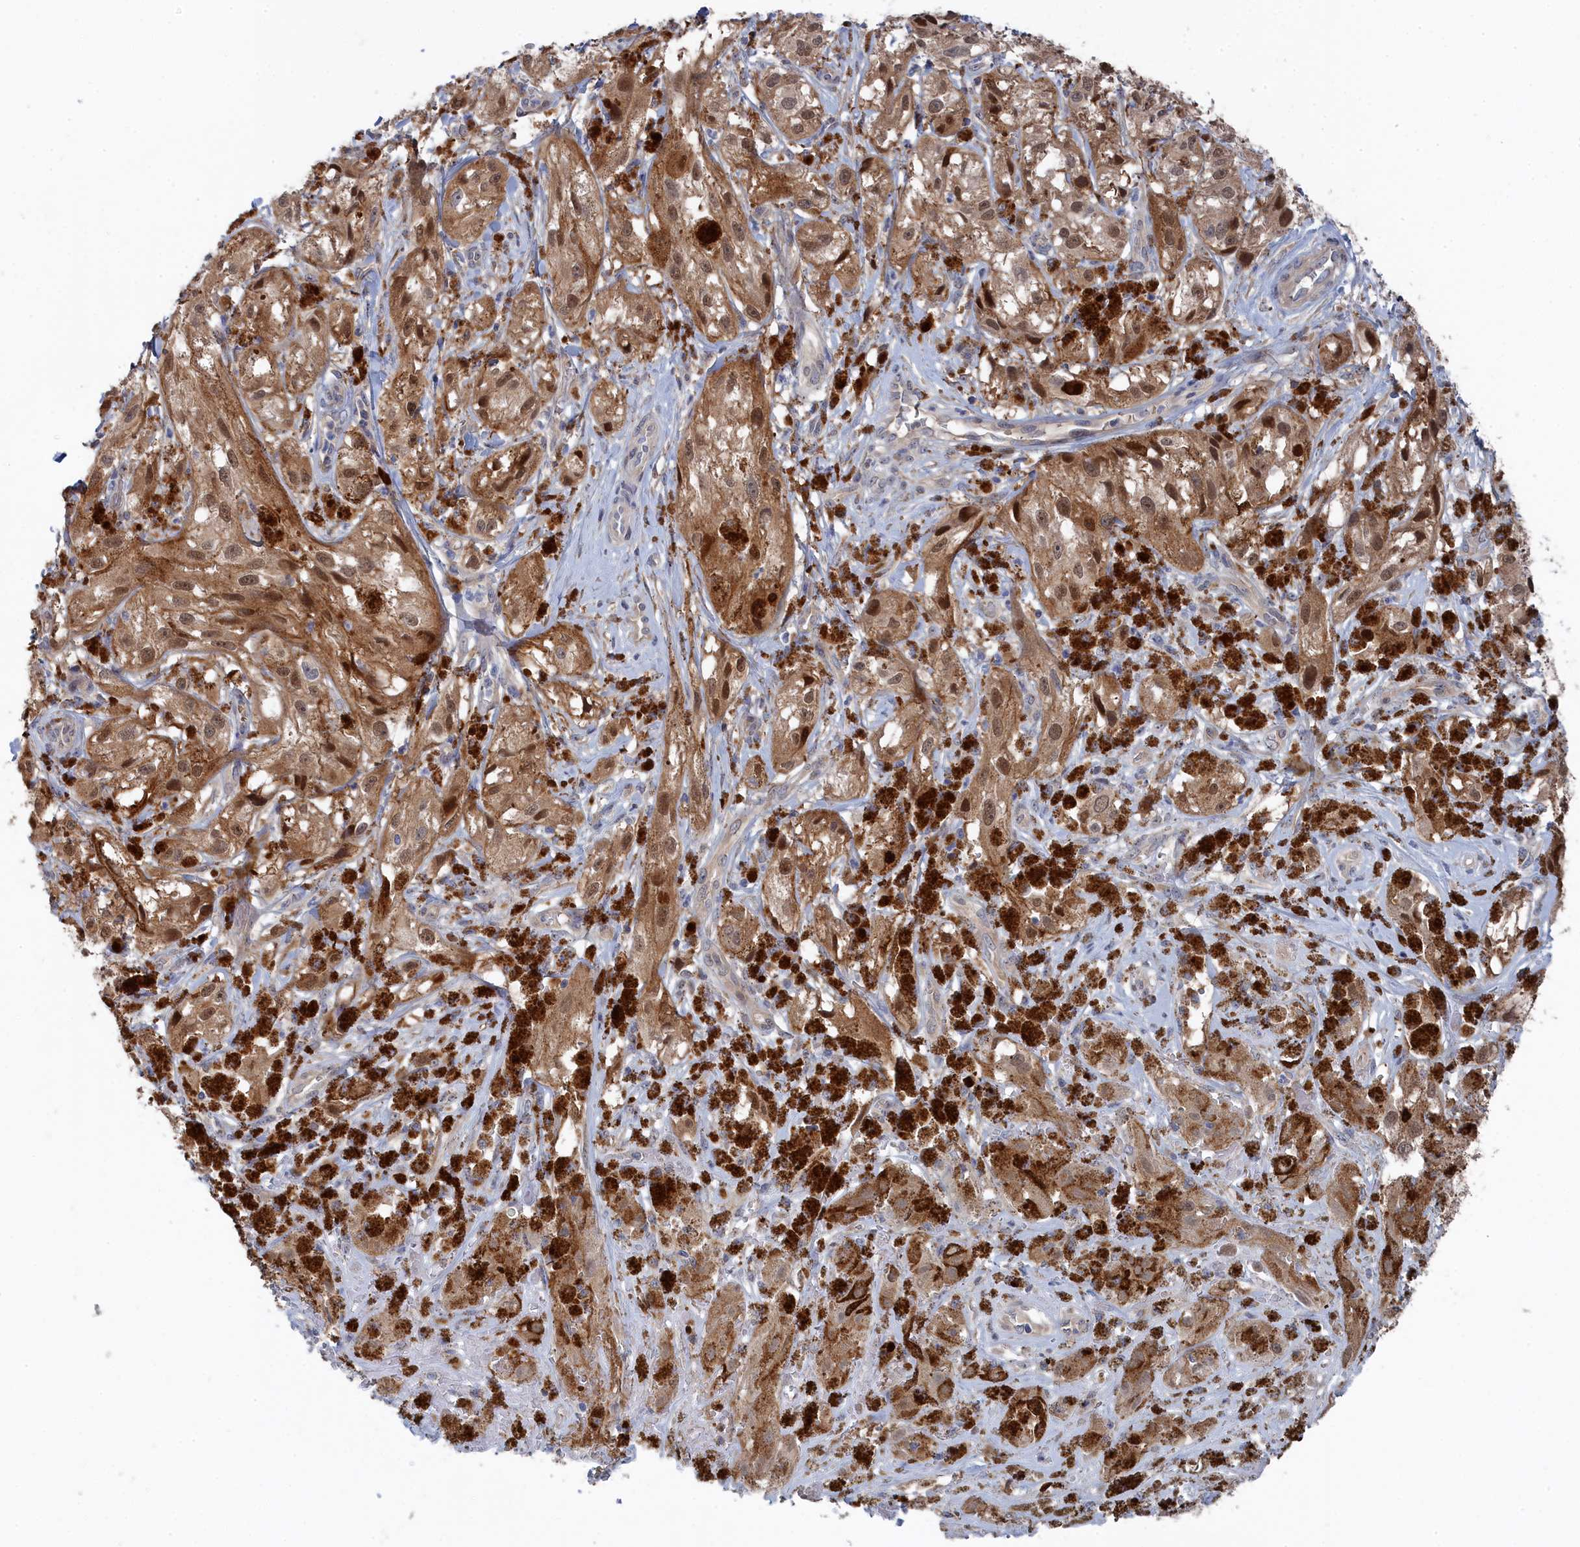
{"staining": {"intensity": "moderate", "quantity": ">75%", "location": "cytoplasmic/membranous,nuclear"}, "tissue": "melanoma", "cell_type": "Tumor cells", "image_type": "cancer", "snomed": [{"axis": "morphology", "description": "Malignant melanoma, NOS"}, {"axis": "topography", "description": "Skin"}], "caption": "An image of malignant melanoma stained for a protein reveals moderate cytoplasmic/membranous and nuclear brown staining in tumor cells.", "gene": "IRGQ", "patient": {"sex": "male", "age": 88}}